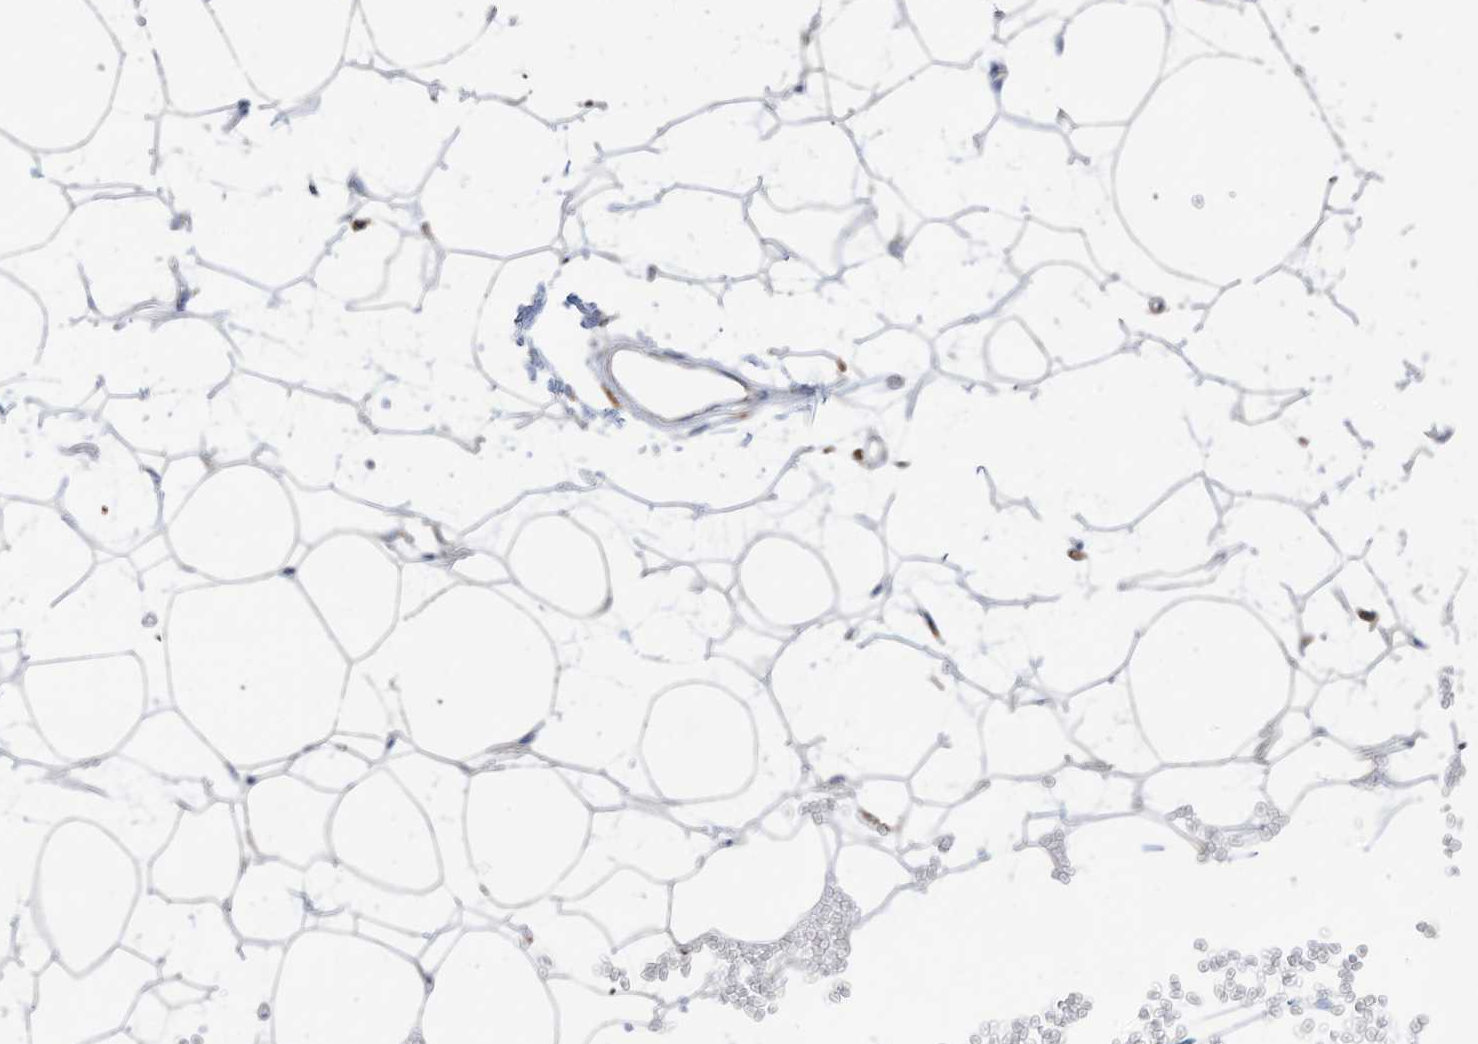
{"staining": {"intensity": "negative", "quantity": "none", "location": "none"}, "tissue": "adipose tissue", "cell_type": "Adipocytes", "image_type": "normal", "snomed": [{"axis": "morphology", "description": "Normal tissue, NOS"}, {"axis": "topography", "description": "Breast"}], "caption": "The image exhibits no significant positivity in adipocytes of adipose tissue. (Immunohistochemistry, brightfield microscopy, high magnification).", "gene": "ZNF354C", "patient": {"sex": "female", "age": 23}}